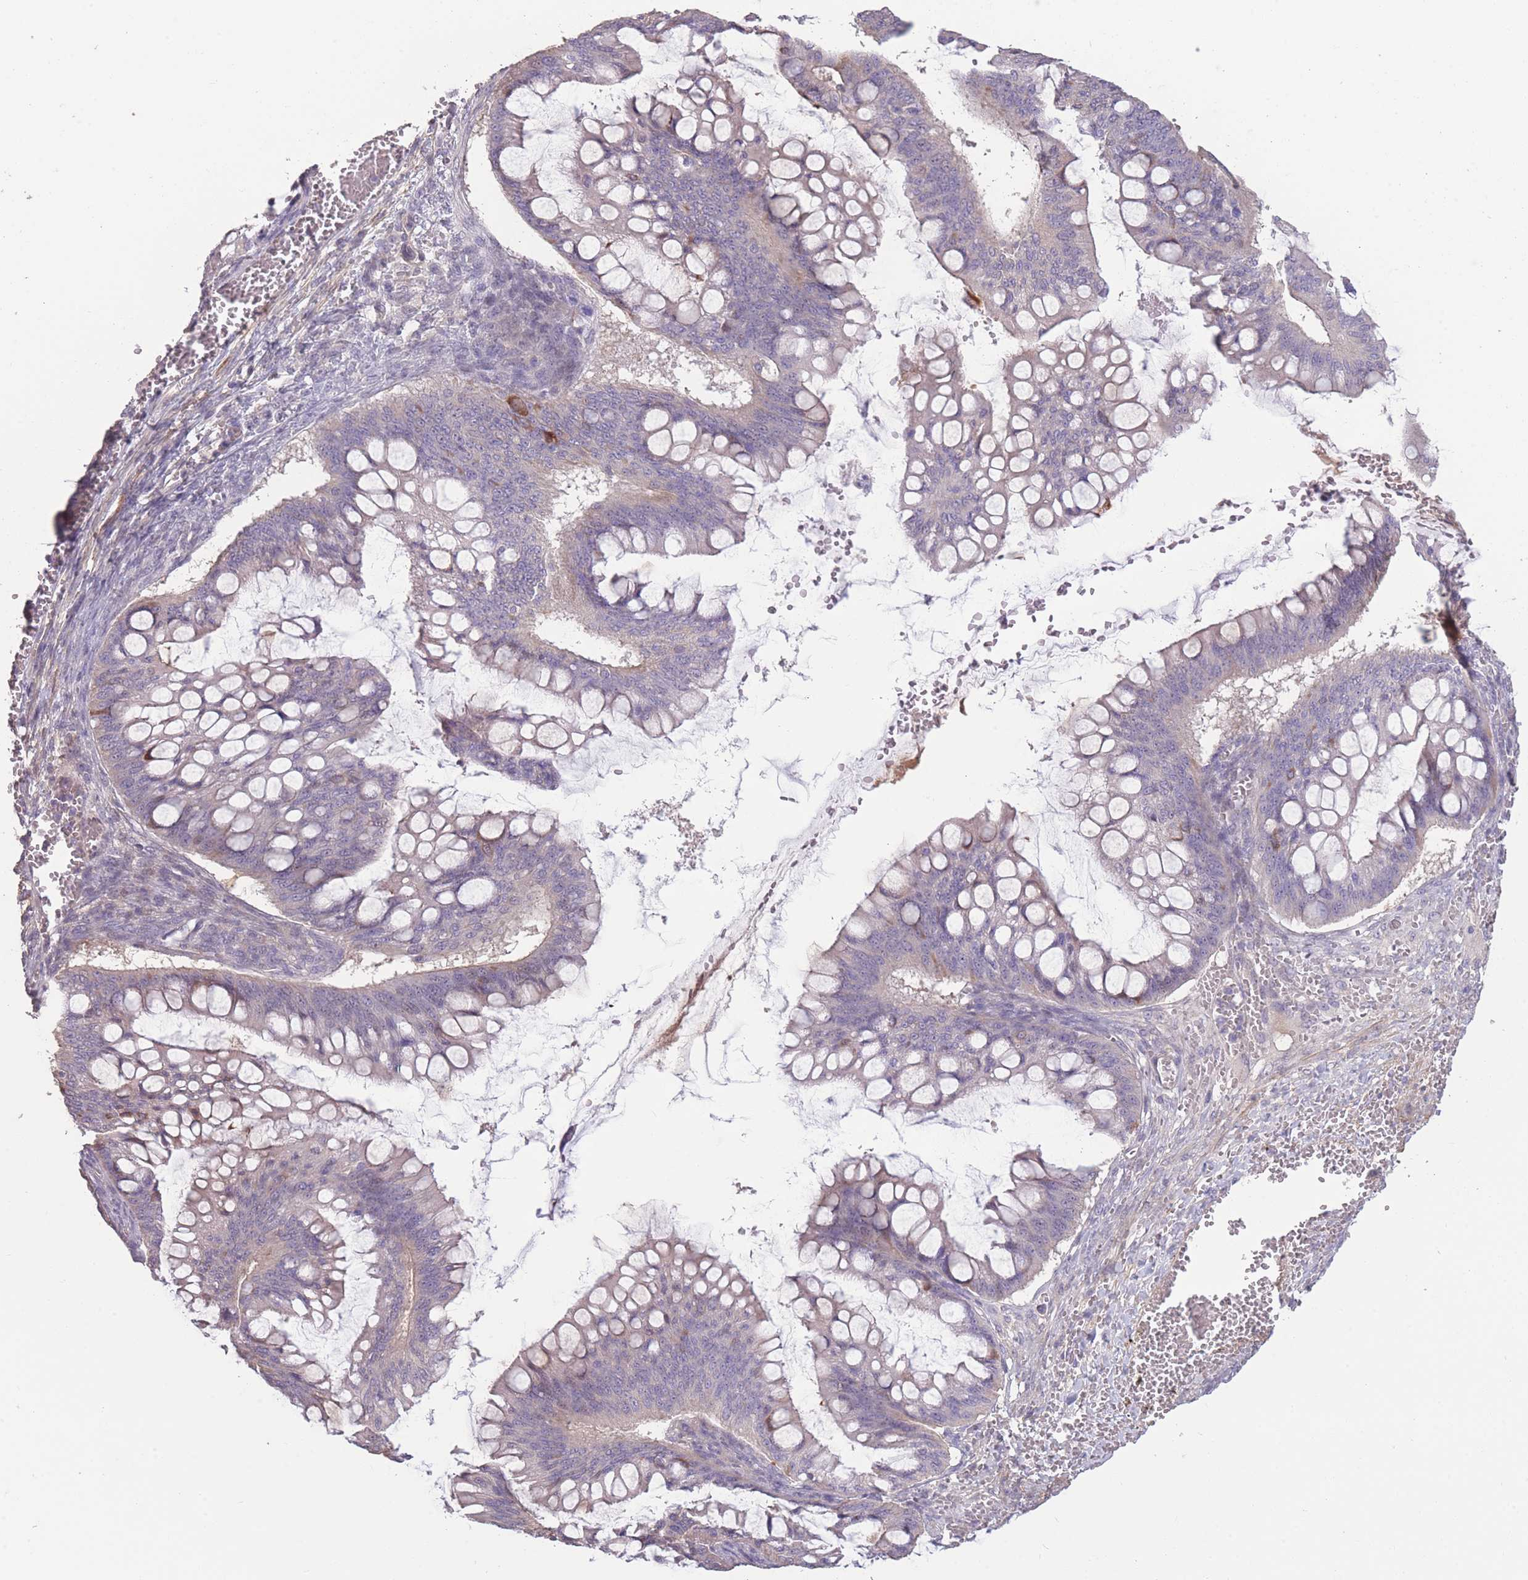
{"staining": {"intensity": "negative", "quantity": "none", "location": "none"}, "tissue": "ovarian cancer", "cell_type": "Tumor cells", "image_type": "cancer", "snomed": [{"axis": "morphology", "description": "Cystadenocarcinoma, mucinous, NOS"}, {"axis": "topography", "description": "Ovary"}], "caption": "Micrograph shows no protein positivity in tumor cells of mucinous cystadenocarcinoma (ovarian) tissue.", "gene": "RSPH10B", "patient": {"sex": "female", "age": 73}}